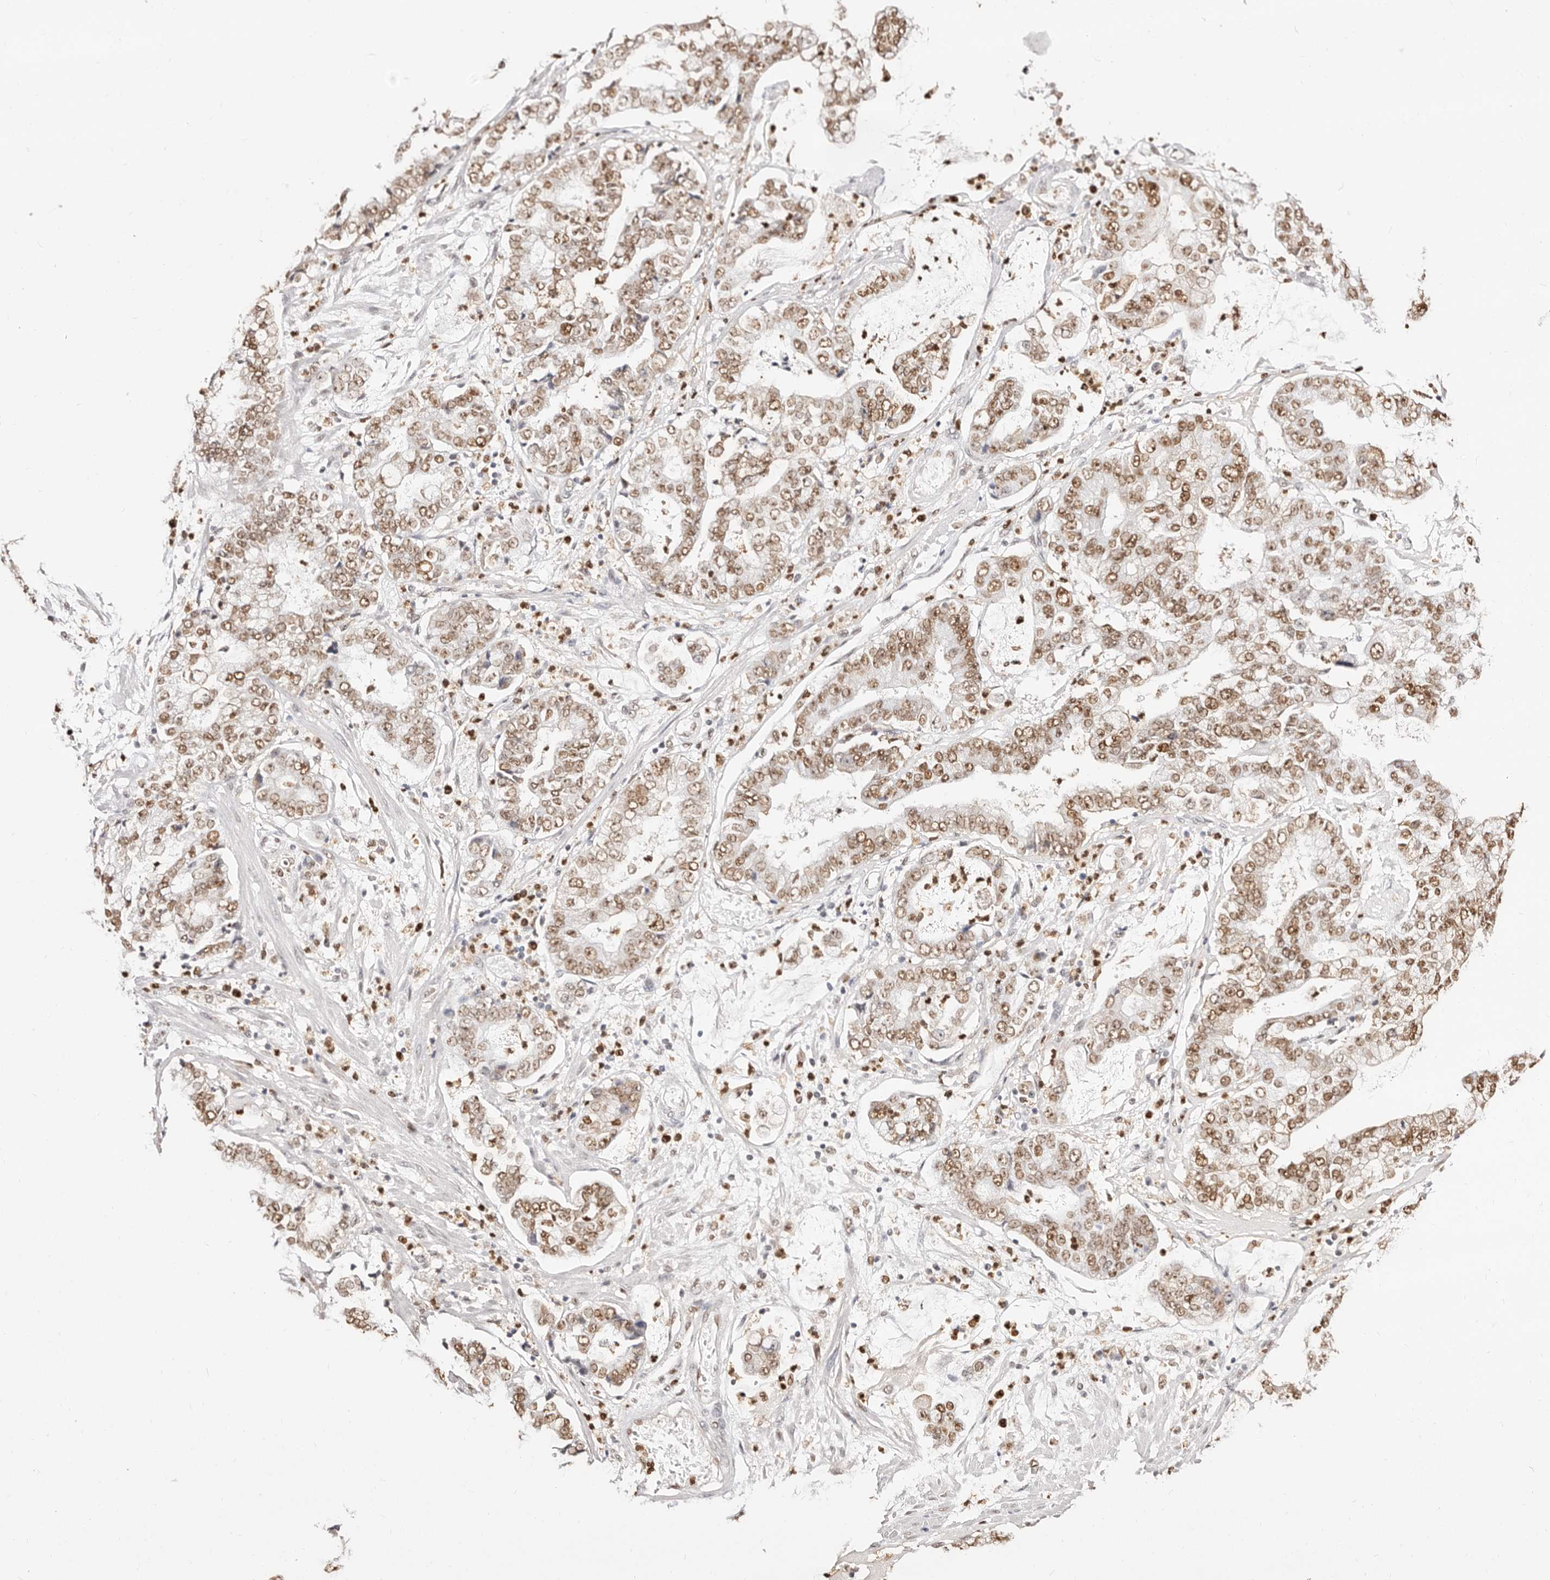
{"staining": {"intensity": "moderate", "quantity": ">75%", "location": "nuclear"}, "tissue": "stomach cancer", "cell_type": "Tumor cells", "image_type": "cancer", "snomed": [{"axis": "morphology", "description": "Adenocarcinoma, NOS"}, {"axis": "topography", "description": "Stomach"}], "caption": "DAB immunohistochemical staining of adenocarcinoma (stomach) reveals moderate nuclear protein positivity in about >75% of tumor cells. (DAB (3,3'-diaminobenzidine) IHC with brightfield microscopy, high magnification).", "gene": "TKT", "patient": {"sex": "male", "age": 76}}